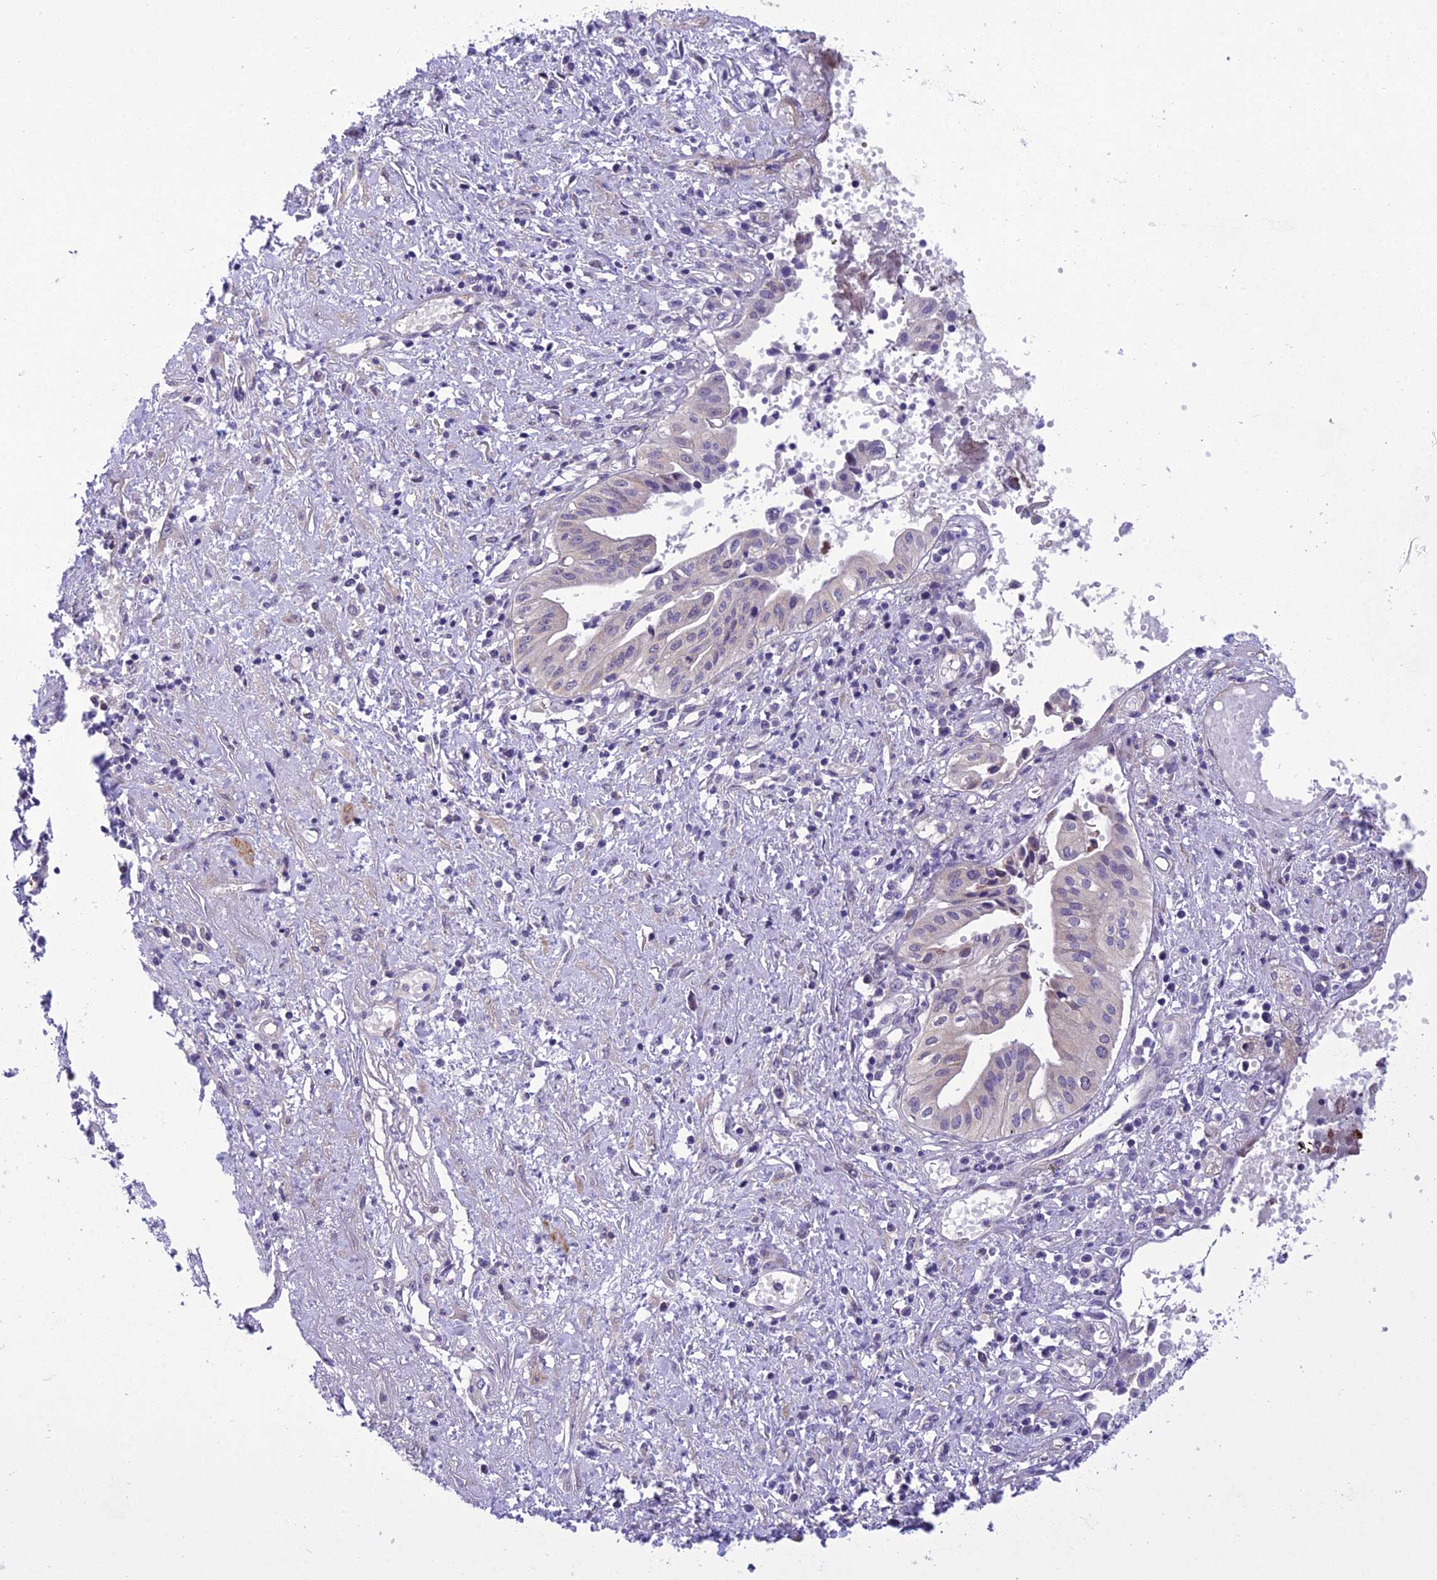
{"staining": {"intensity": "weak", "quantity": "<25%", "location": "cytoplasmic/membranous"}, "tissue": "pancreatic cancer", "cell_type": "Tumor cells", "image_type": "cancer", "snomed": [{"axis": "morphology", "description": "Adenocarcinoma, NOS"}, {"axis": "topography", "description": "Pancreas"}], "caption": "Immunohistochemical staining of adenocarcinoma (pancreatic) reveals no significant positivity in tumor cells.", "gene": "GAB4", "patient": {"sex": "female", "age": 50}}